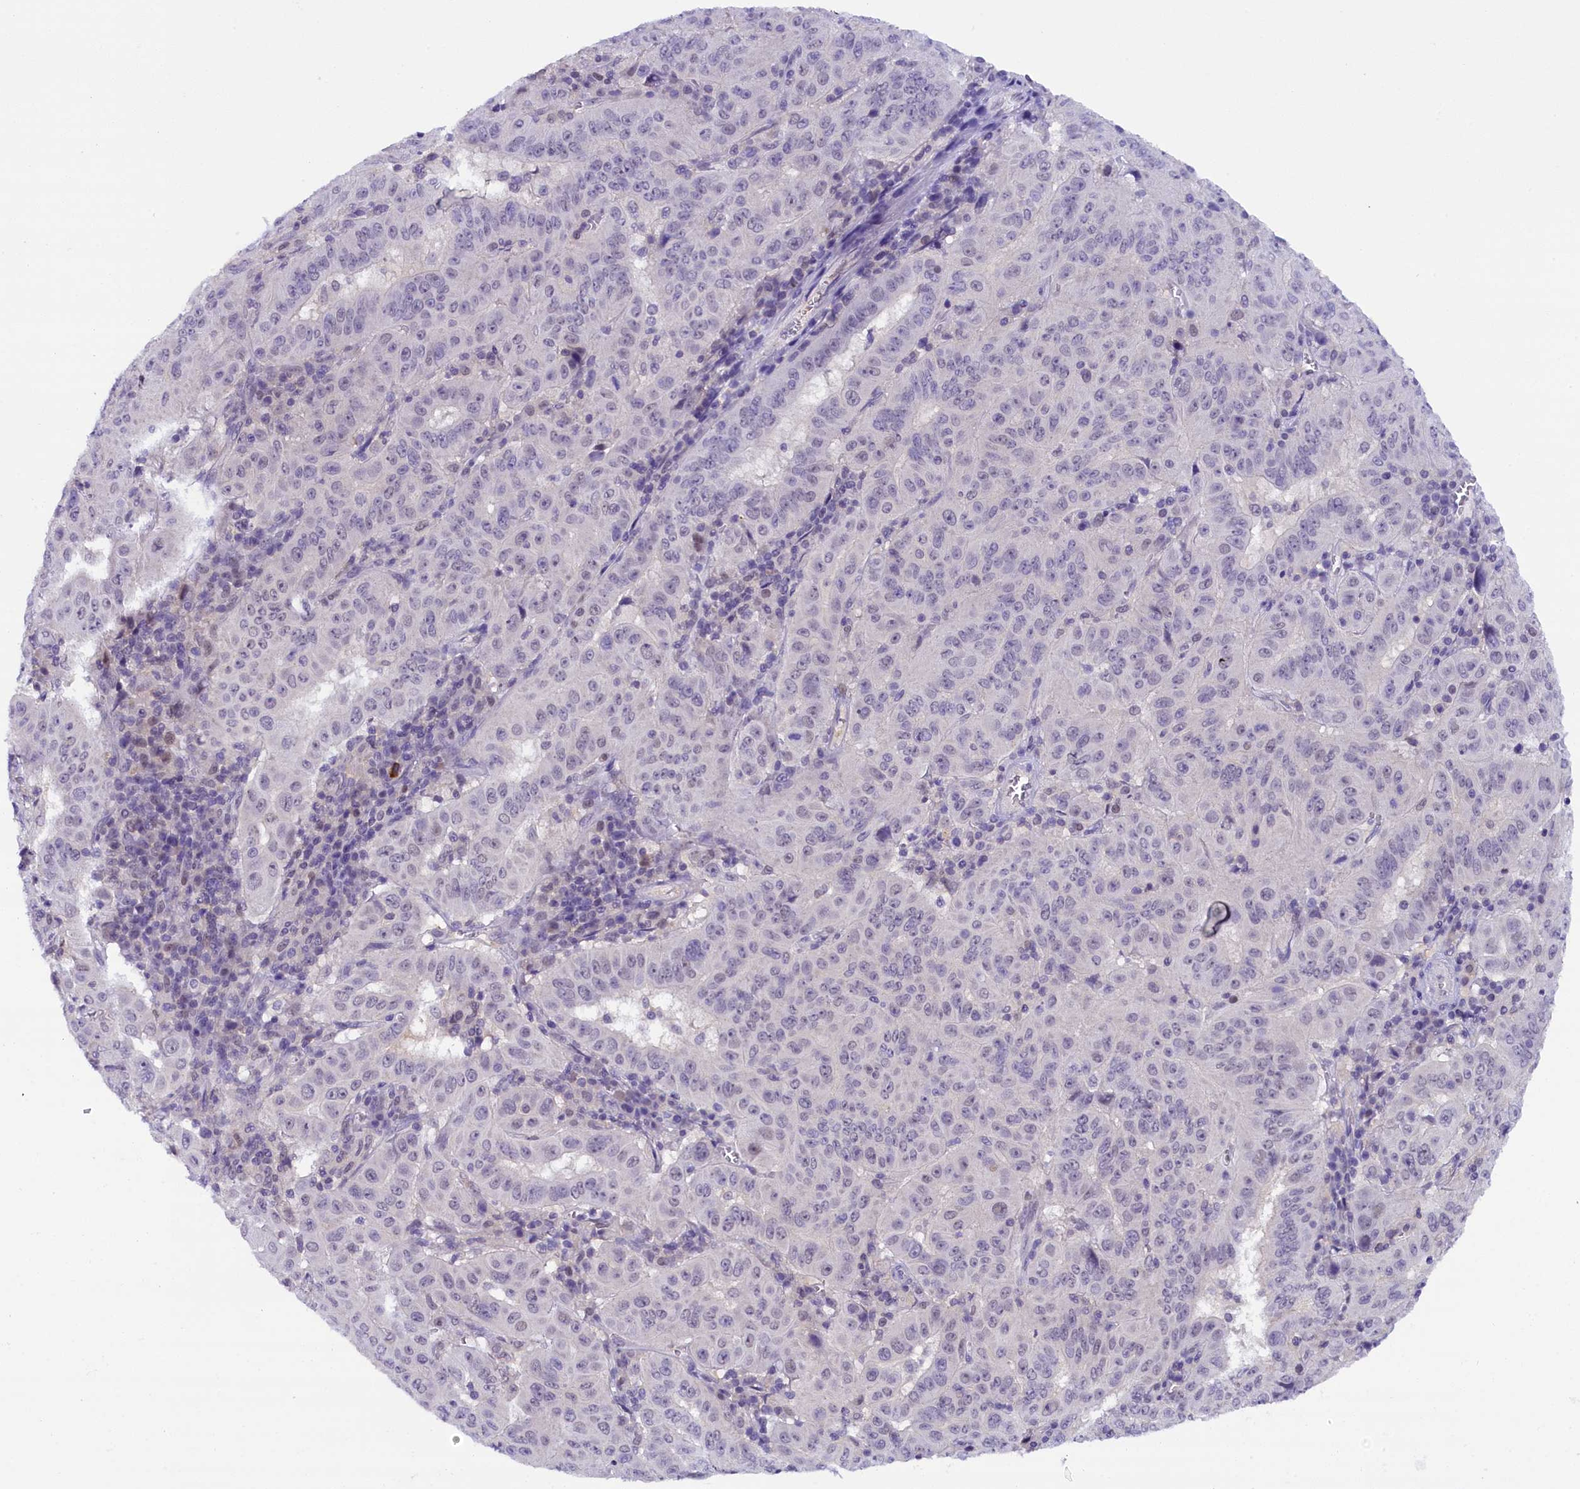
{"staining": {"intensity": "negative", "quantity": "none", "location": "none"}, "tissue": "pancreatic cancer", "cell_type": "Tumor cells", "image_type": "cancer", "snomed": [{"axis": "morphology", "description": "Adenocarcinoma, NOS"}, {"axis": "topography", "description": "Pancreas"}], "caption": "Tumor cells are negative for protein expression in human pancreatic cancer (adenocarcinoma).", "gene": "IQCN", "patient": {"sex": "male", "age": 63}}